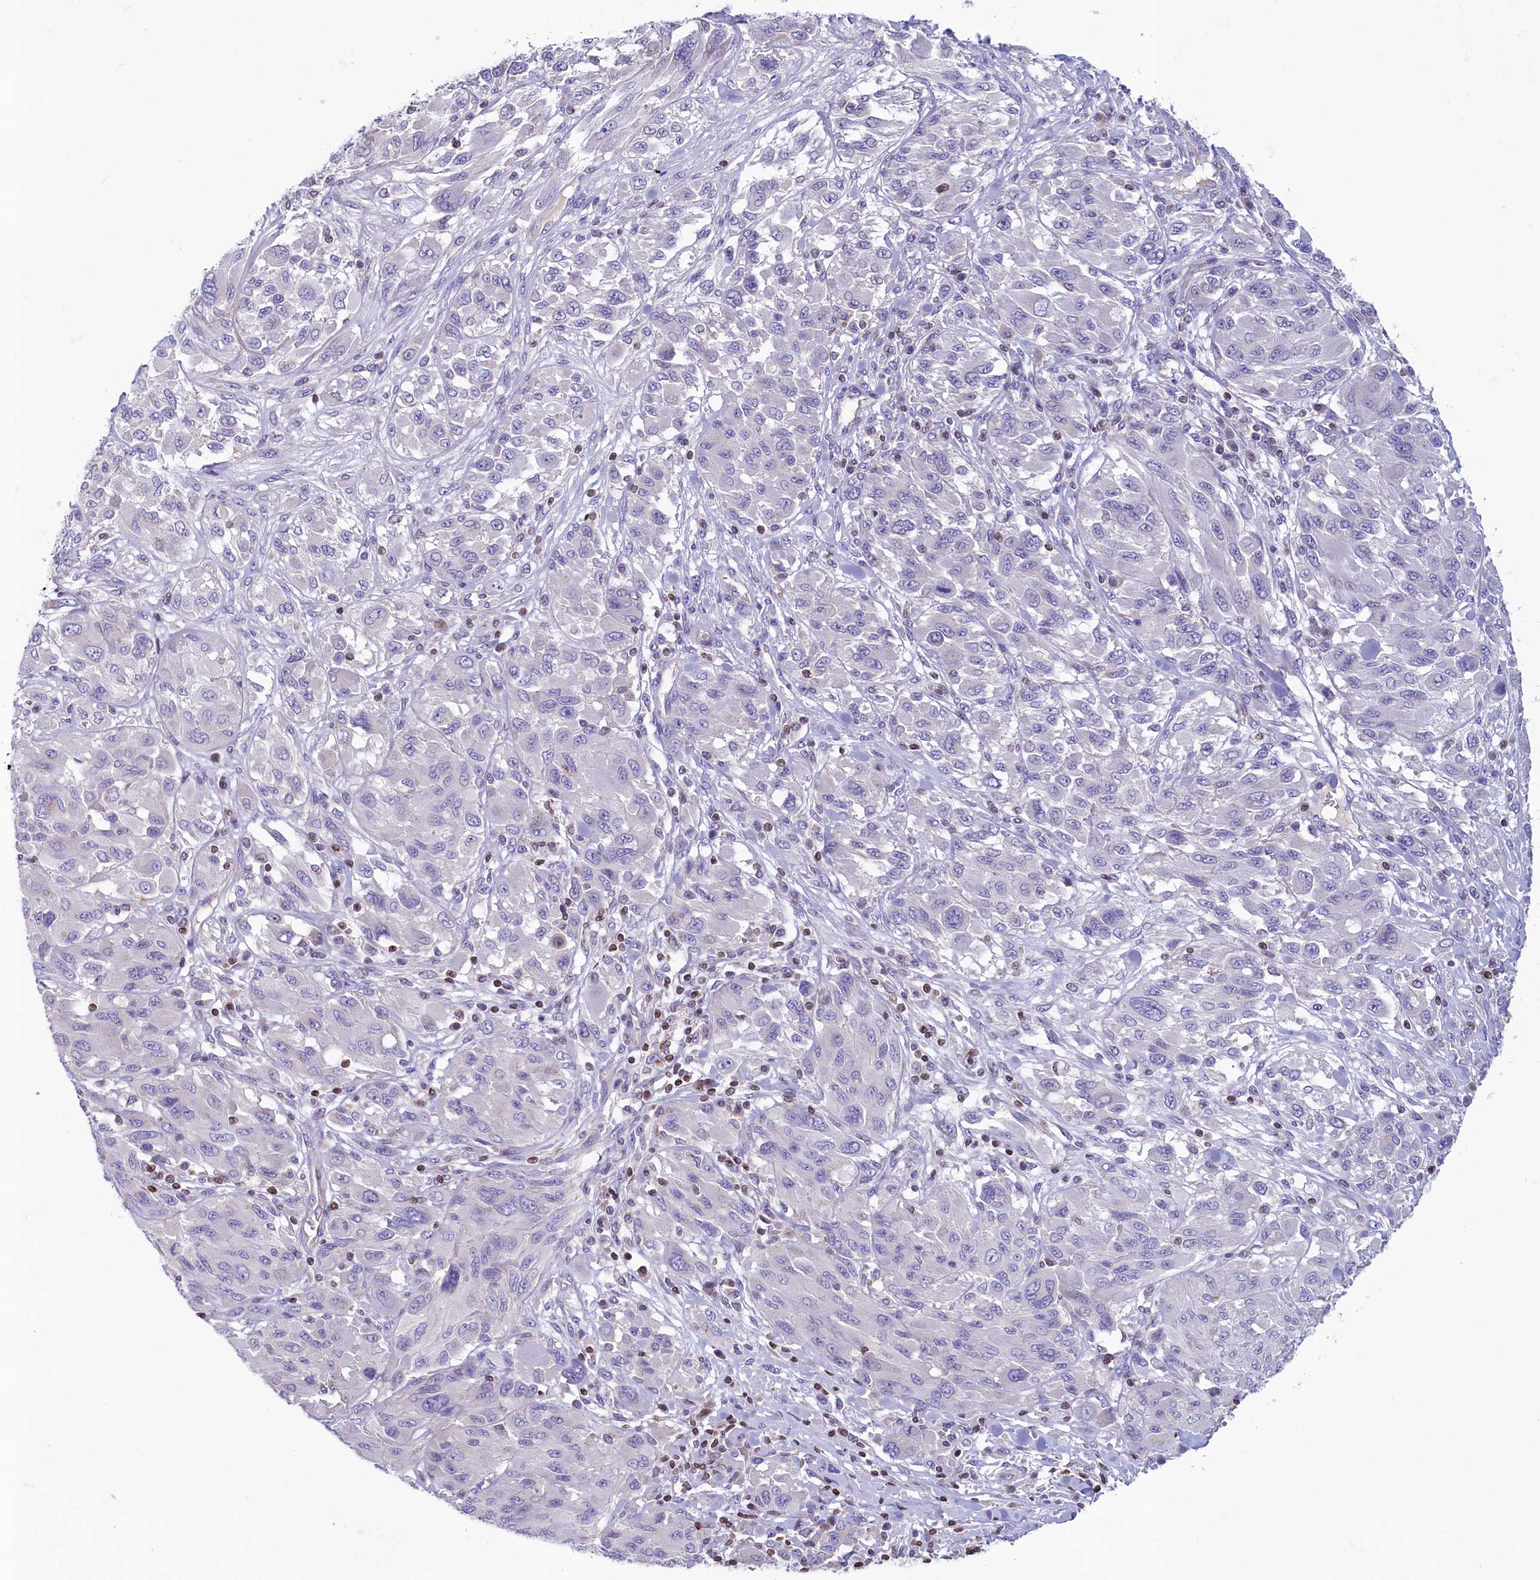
{"staining": {"intensity": "negative", "quantity": "none", "location": "none"}, "tissue": "melanoma", "cell_type": "Tumor cells", "image_type": "cancer", "snomed": [{"axis": "morphology", "description": "Malignant melanoma, NOS"}, {"axis": "topography", "description": "Skin"}], "caption": "Tumor cells show no significant staining in melanoma.", "gene": "TRAF3IP3", "patient": {"sex": "female", "age": 91}}